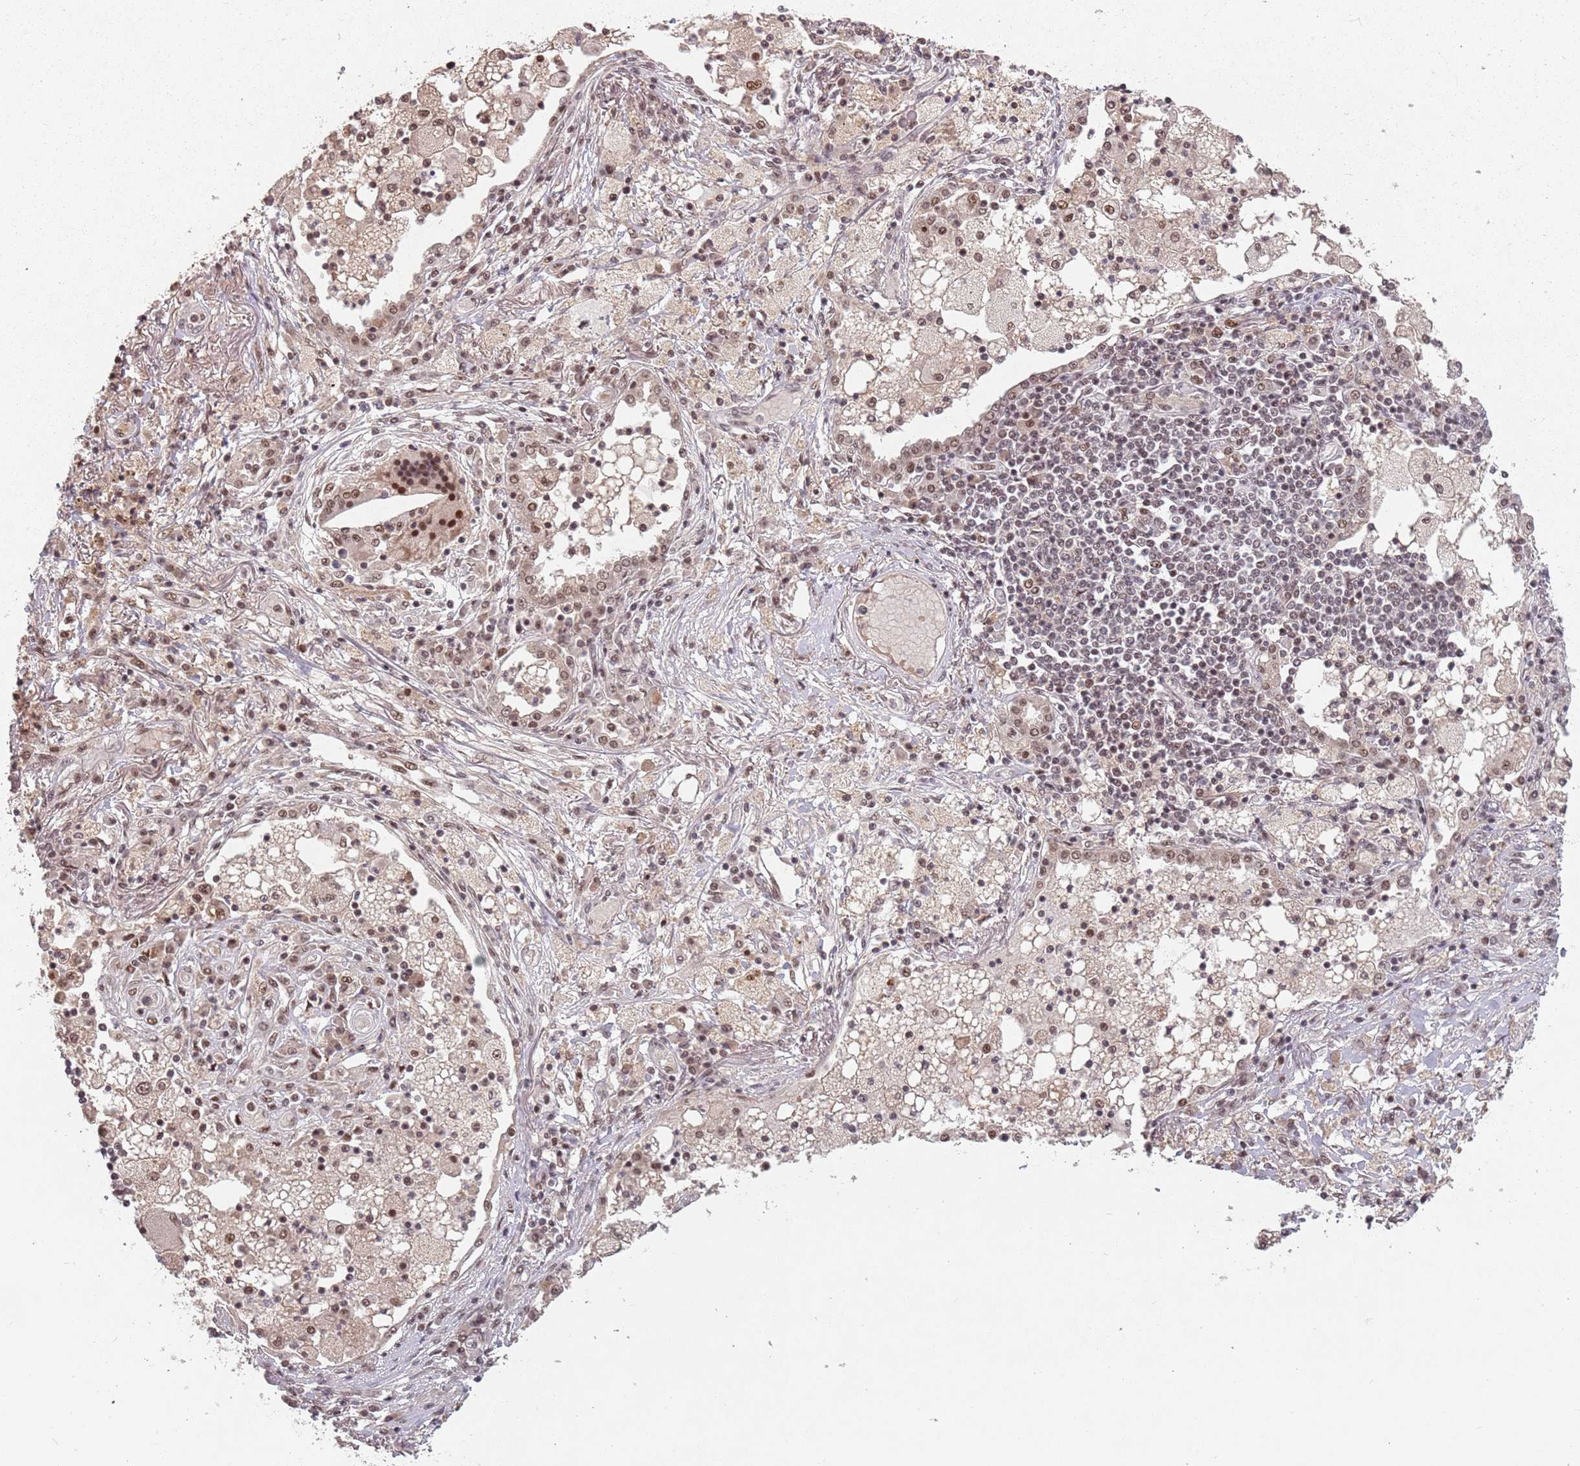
{"staining": {"intensity": "moderate", "quantity": ">75%", "location": "nuclear"}, "tissue": "lung cancer", "cell_type": "Tumor cells", "image_type": "cancer", "snomed": [{"axis": "morphology", "description": "Squamous cell carcinoma, NOS"}, {"axis": "topography", "description": "Lung"}], "caption": "Protein staining reveals moderate nuclear positivity in approximately >75% of tumor cells in squamous cell carcinoma (lung).", "gene": "NCBP1", "patient": {"sex": "male", "age": 65}}